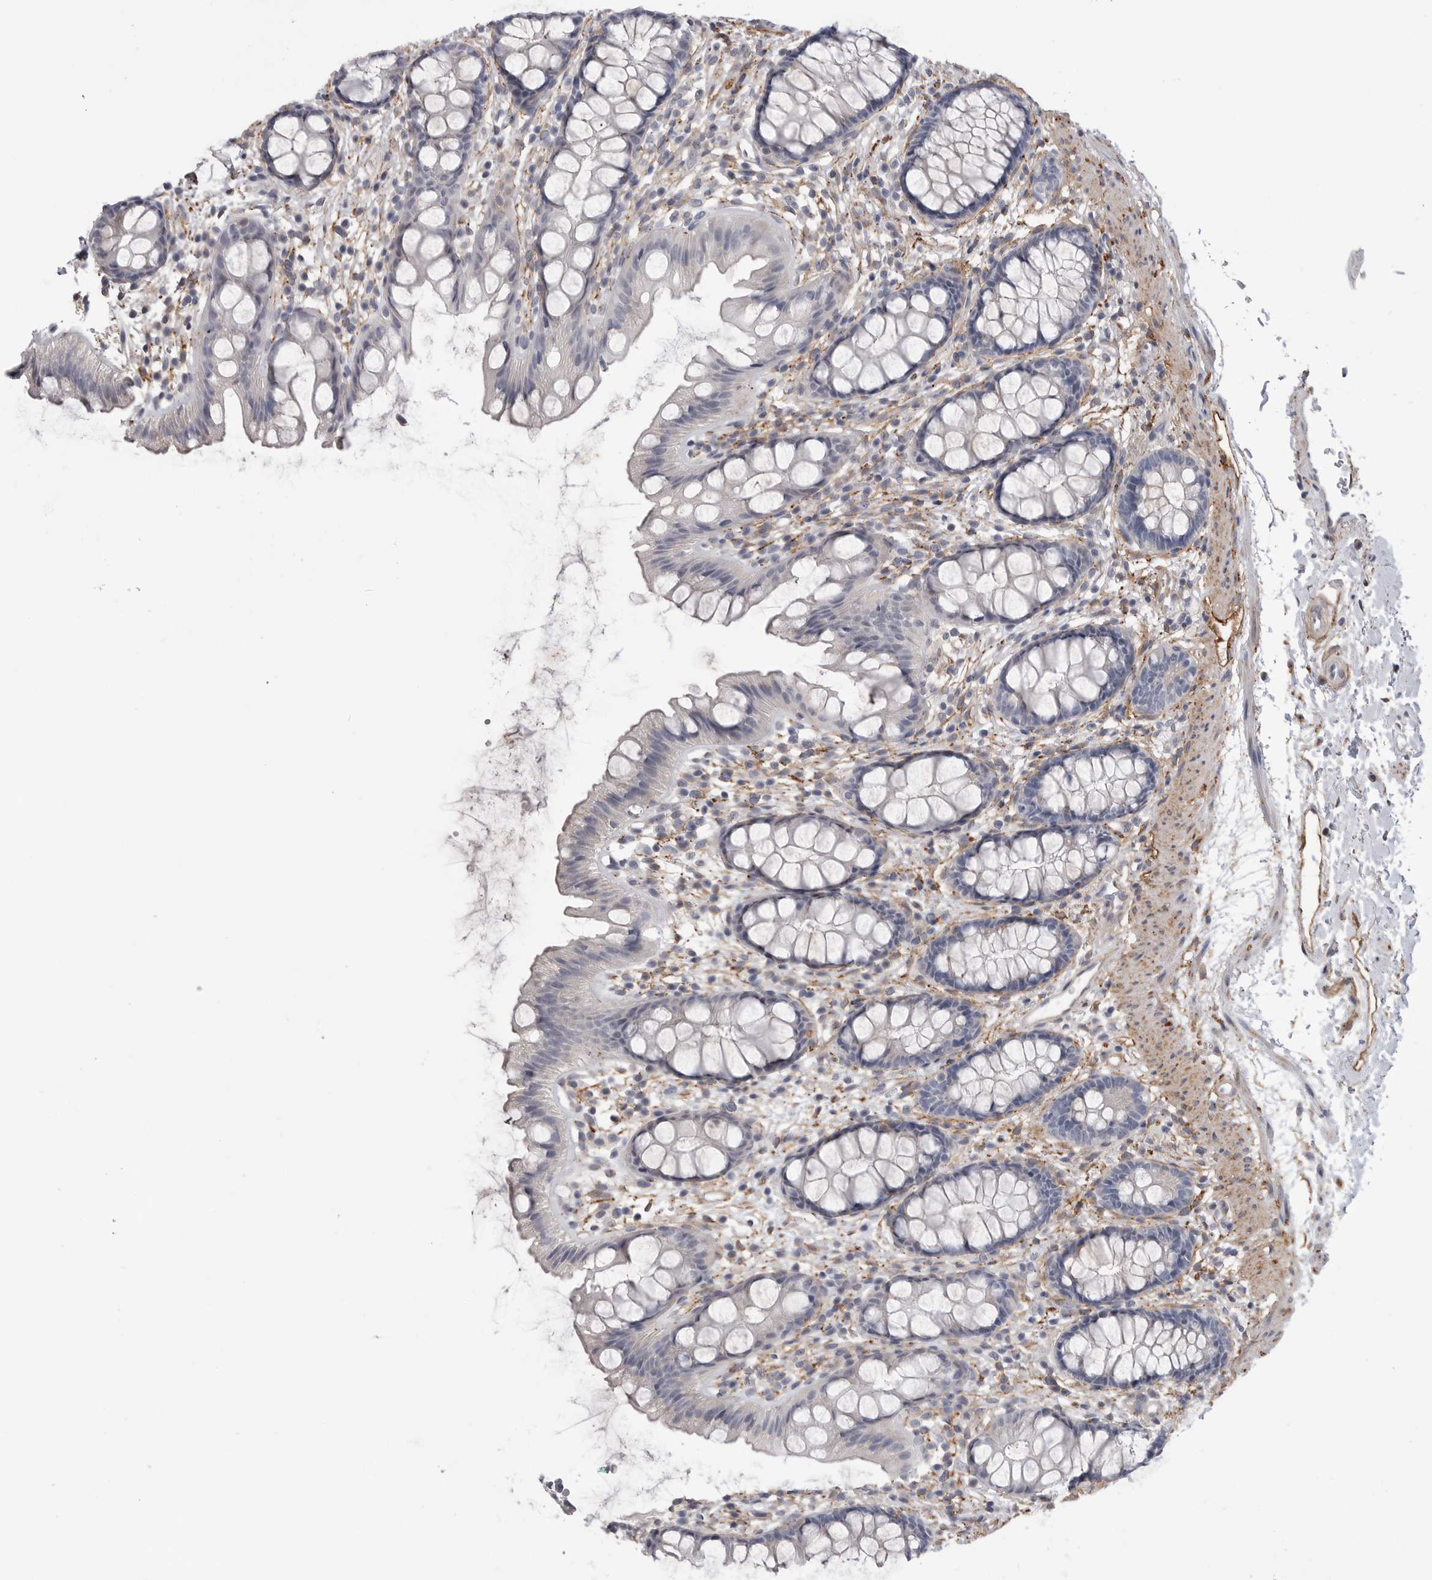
{"staining": {"intensity": "negative", "quantity": "none", "location": "none"}, "tissue": "rectum", "cell_type": "Glandular cells", "image_type": "normal", "snomed": [{"axis": "morphology", "description": "Normal tissue, NOS"}, {"axis": "topography", "description": "Rectum"}], "caption": "The photomicrograph reveals no staining of glandular cells in normal rectum.", "gene": "AKAP12", "patient": {"sex": "female", "age": 65}}